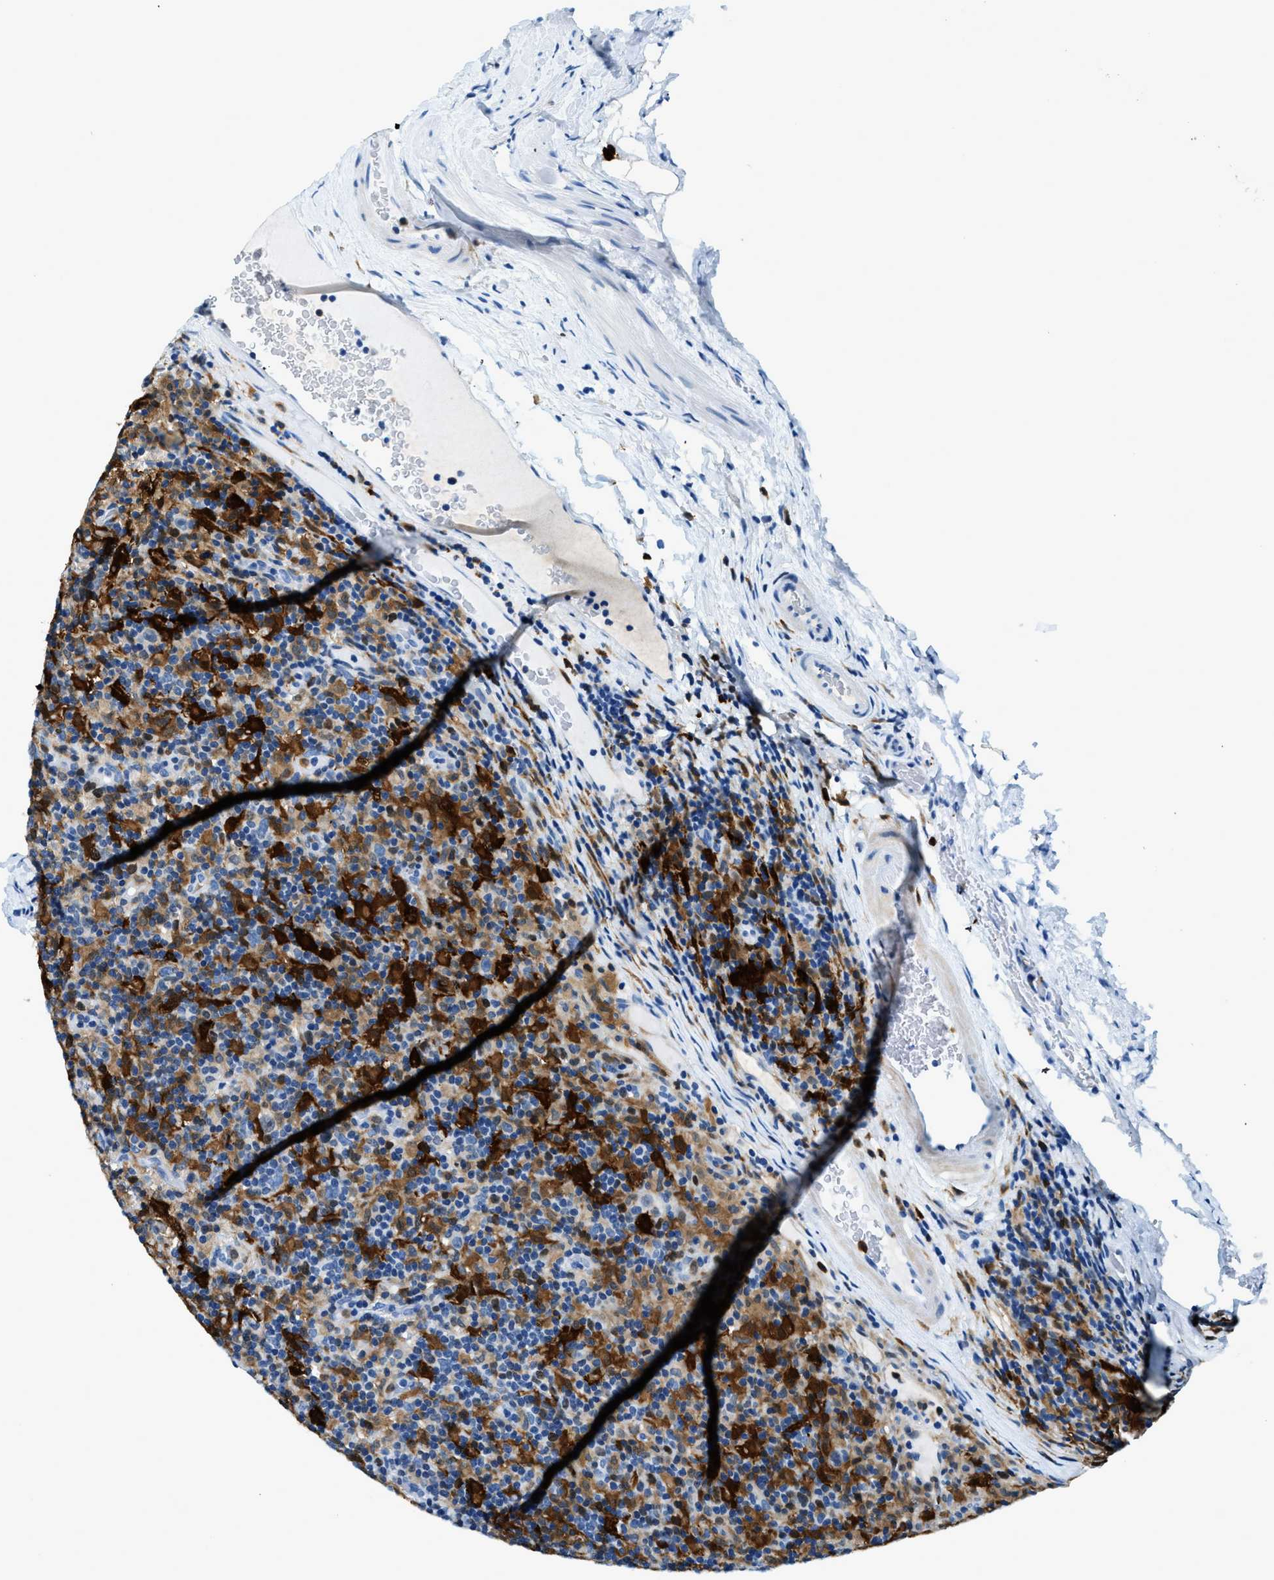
{"staining": {"intensity": "negative", "quantity": "none", "location": "none"}, "tissue": "lymphoma", "cell_type": "Tumor cells", "image_type": "cancer", "snomed": [{"axis": "morphology", "description": "Hodgkin's disease, NOS"}, {"axis": "topography", "description": "Lymph node"}], "caption": "Immunohistochemistry image of Hodgkin's disease stained for a protein (brown), which exhibits no staining in tumor cells.", "gene": "CAPG", "patient": {"sex": "male", "age": 70}}